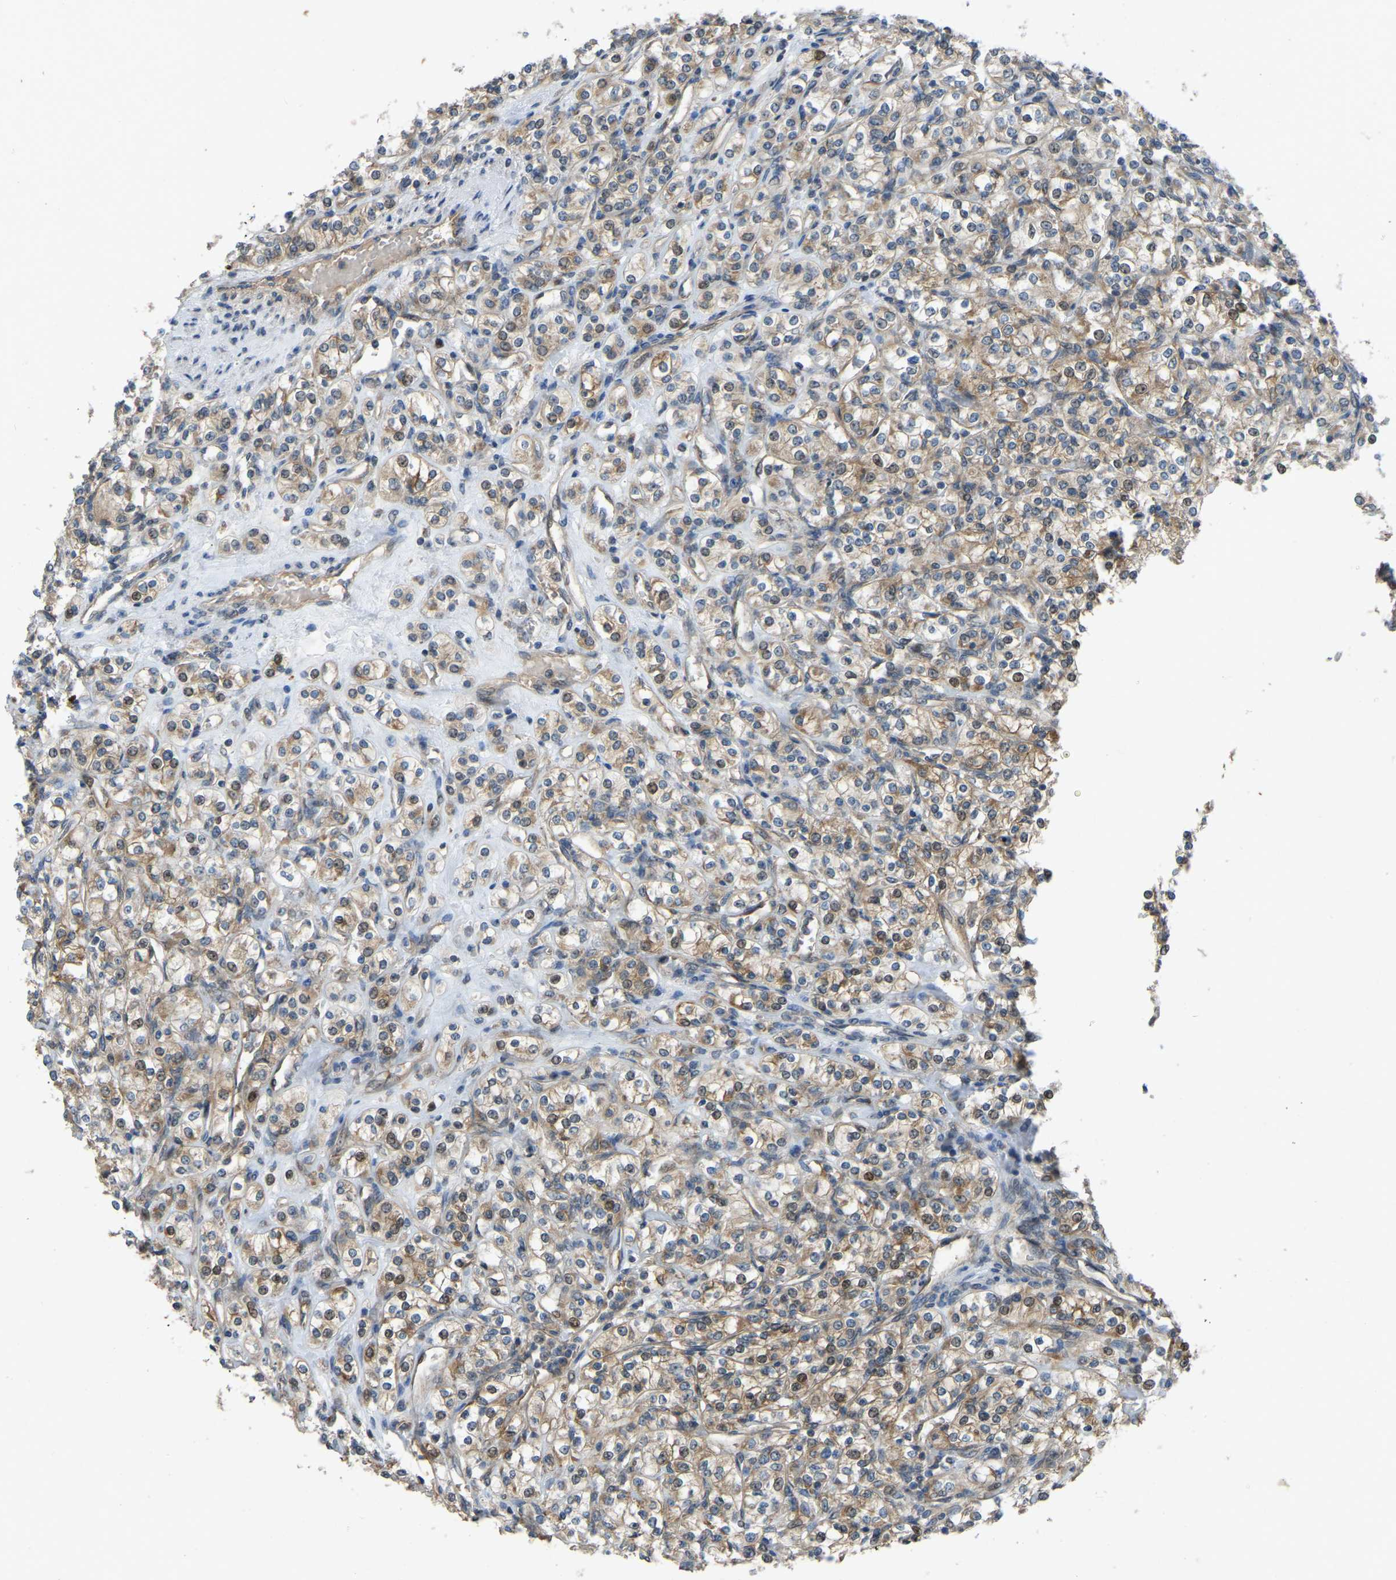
{"staining": {"intensity": "moderate", "quantity": ">75%", "location": "cytoplasmic/membranous"}, "tissue": "renal cancer", "cell_type": "Tumor cells", "image_type": "cancer", "snomed": [{"axis": "morphology", "description": "Adenocarcinoma, NOS"}, {"axis": "topography", "description": "Kidney"}], "caption": "Immunohistochemistry (IHC) photomicrograph of renal cancer (adenocarcinoma) stained for a protein (brown), which shows medium levels of moderate cytoplasmic/membranous expression in approximately >75% of tumor cells.", "gene": "C21orf91", "patient": {"sex": "male", "age": 77}}